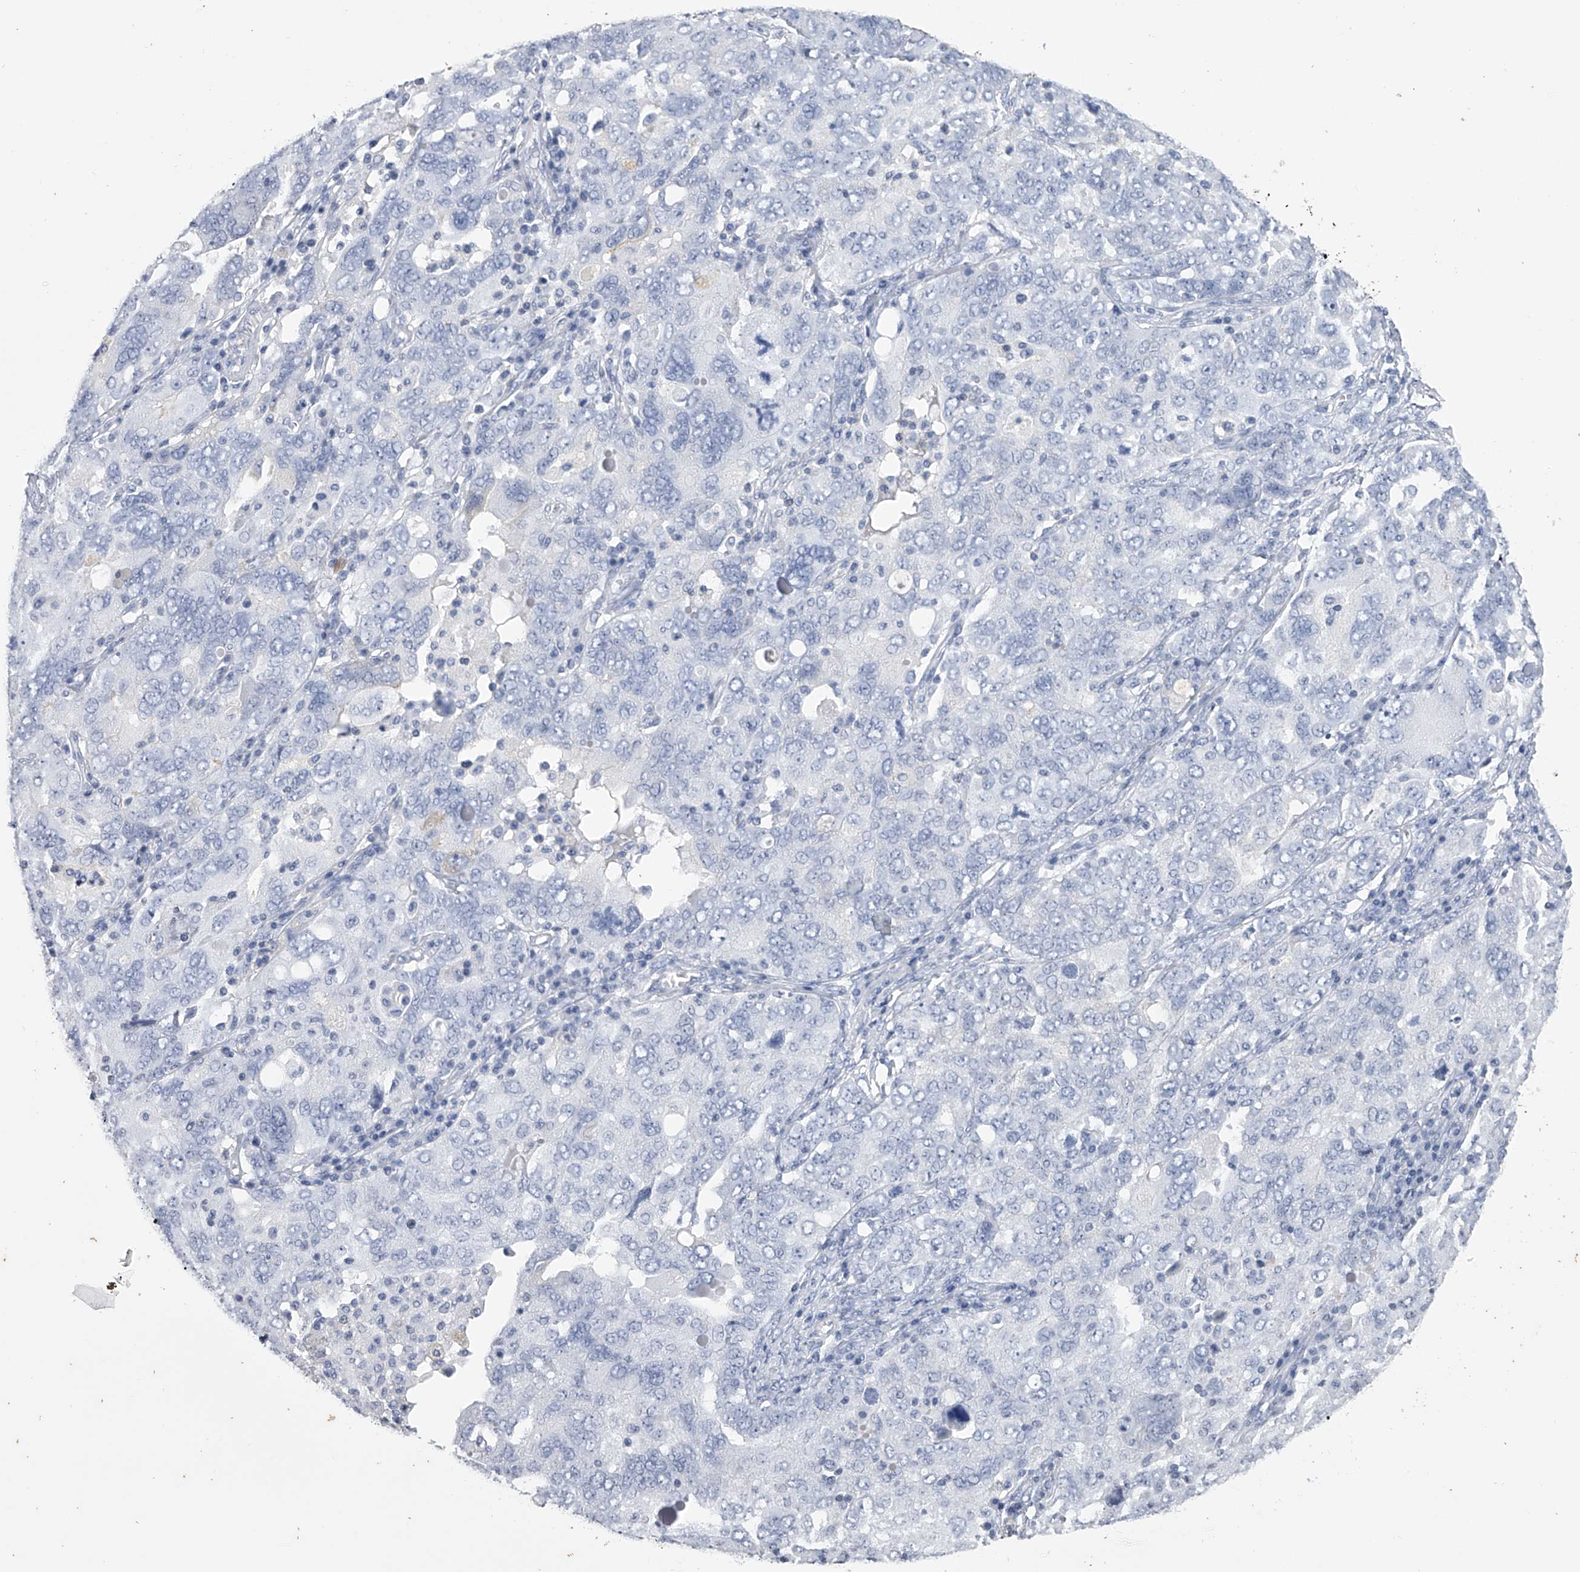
{"staining": {"intensity": "negative", "quantity": "none", "location": "none"}, "tissue": "ovarian cancer", "cell_type": "Tumor cells", "image_type": "cancer", "snomed": [{"axis": "morphology", "description": "Carcinoma, endometroid"}, {"axis": "topography", "description": "Ovary"}], "caption": "There is no significant positivity in tumor cells of ovarian cancer (endometroid carcinoma). (DAB immunohistochemistry (IHC), high magnification).", "gene": "TASP1", "patient": {"sex": "female", "age": 62}}